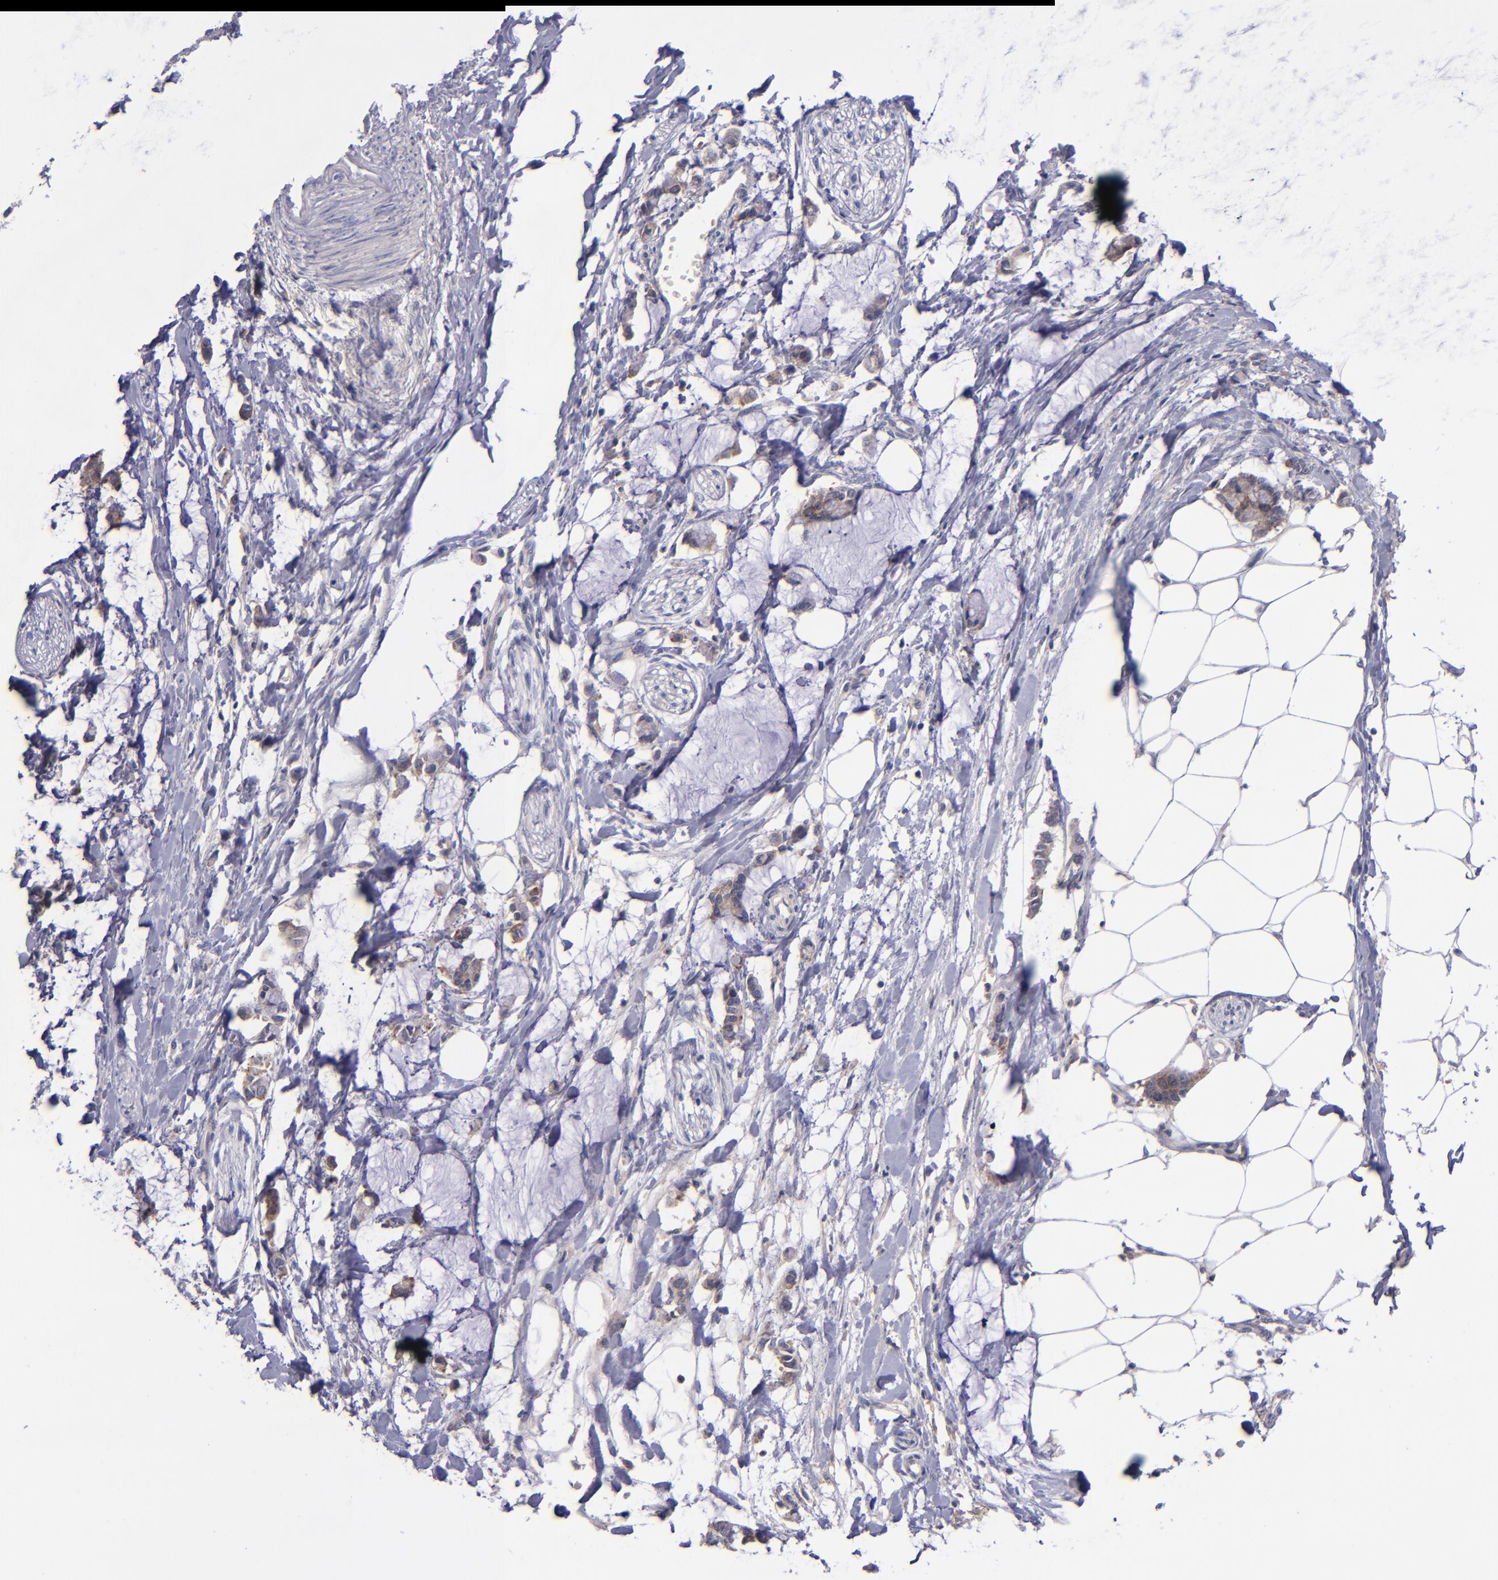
{"staining": {"intensity": "weak", "quantity": ">75%", "location": "cytoplasmic/membranous"}, "tissue": "colorectal cancer", "cell_type": "Tumor cells", "image_type": "cancer", "snomed": [{"axis": "morphology", "description": "Normal tissue, NOS"}, {"axis": "morphology", "description": "Adenocarcinoma, NOS"}, {"axis": "topography", "description": "Colon"}, {"axis": "topography", "description": "Peripheral nerve tissue"}], "caption": "IHC of human colorectal cancer demonstrates low levels of weak cytoplasmic/membranous staining in approximately >75% of tumor cells. (Stains: DAB (3,3'-diaminobenzidine) in brown, nuclei in blue, Microscopy: brightfield microscopy at high magnification).", "gene": "RBP4", "patient": {"sex": "male", "age": 14}}